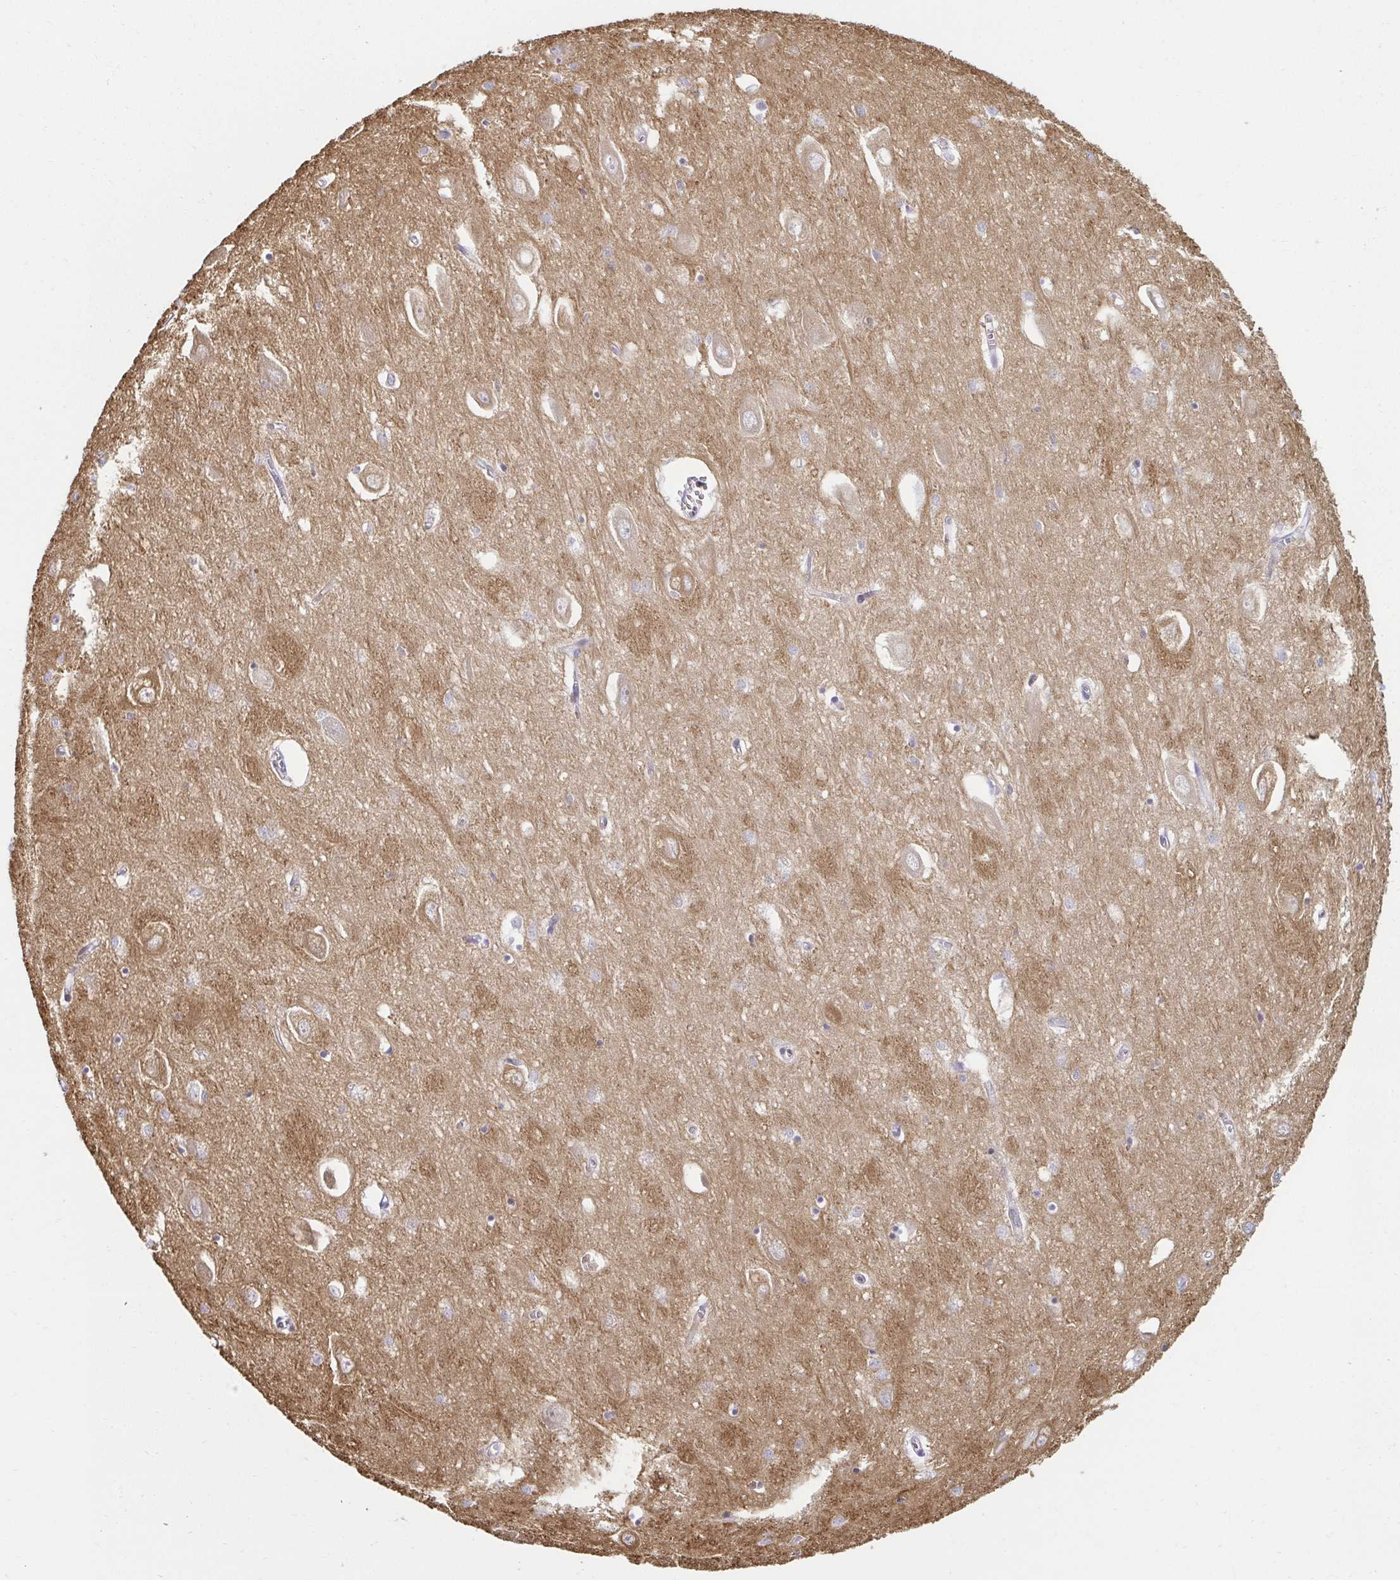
{"staining": {"intensity": "negative", "quantity": "none", "location": "none"}, "tissue": "hippocampus", "cell_type": "Glial cells", "image_type": "normal", "snomed": [{"axis": "morphology", "description": "Normal tissue, NOS"}, {"axis": "topography", "description": "Hippocampus"}], "caption": "High power microscopy micrograph of an immunohistochemistry image of benign hippocampus, revealing no significant expression in glial cells.", "gene": "PDE2A", "patient": {"sex": "female", "age": 64}}